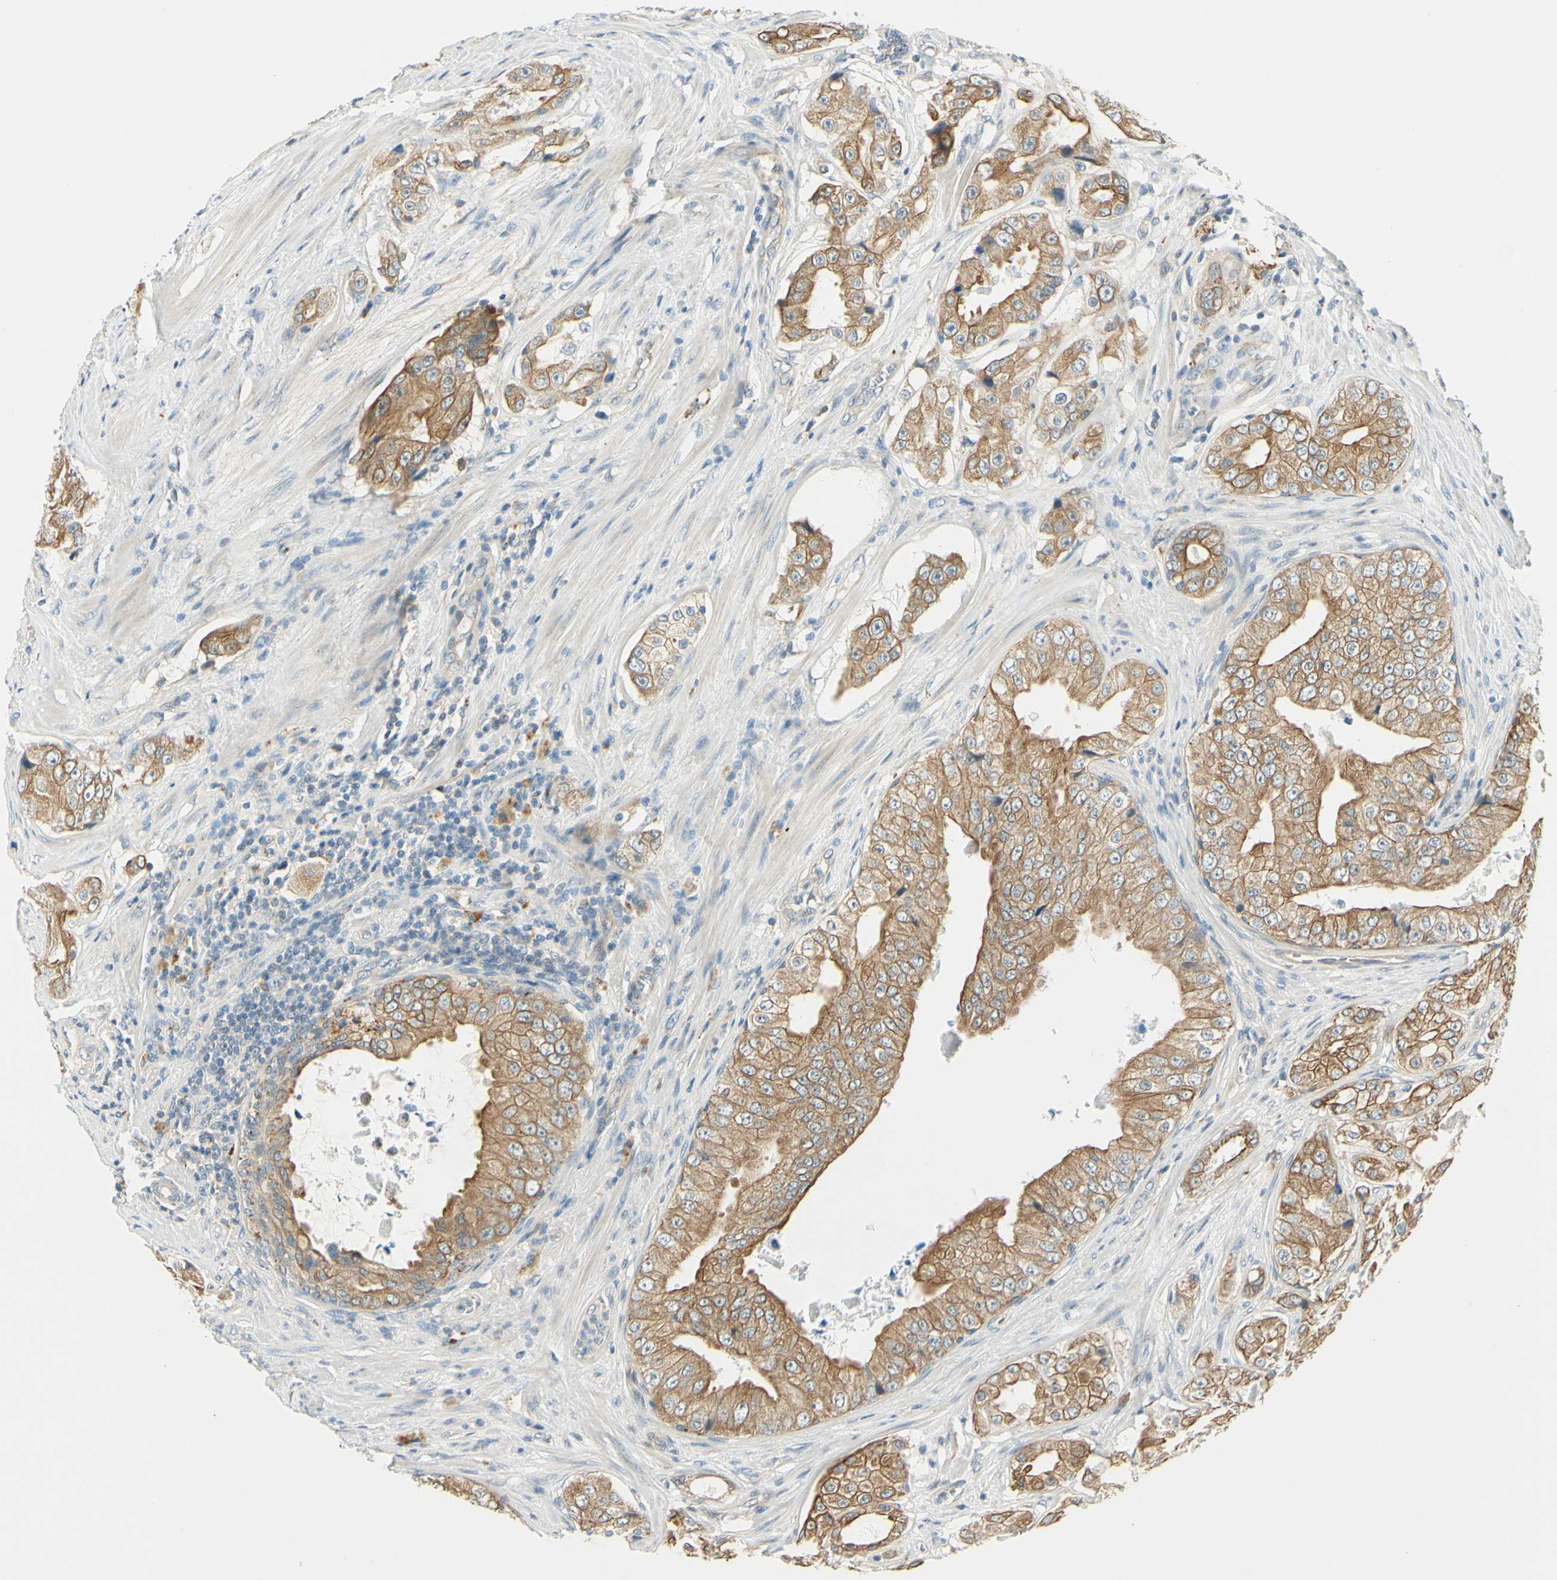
{"staining": {"intensity": "moderate", "quantity": ">75%", "location": "cytoplasmic/membranous"}, "tissue": "prostate cancer", "cell_type": "Tumor cells", "image_type": "cancer", "snomed": [{"axis": "morphology", "description": "Adenocarcinoma, High grade"}, {"axis": "topography", "description": "Prostate"}], "caption": "High-grade adenocarcinoma (prostate) was stained to show a protein in brown. There is medium levels of moderate cytoplasmic/membranous staining in about >75% of tumor cells.", "gene": "LAMA3", "patient": {"sex": "male", "age": 73}}